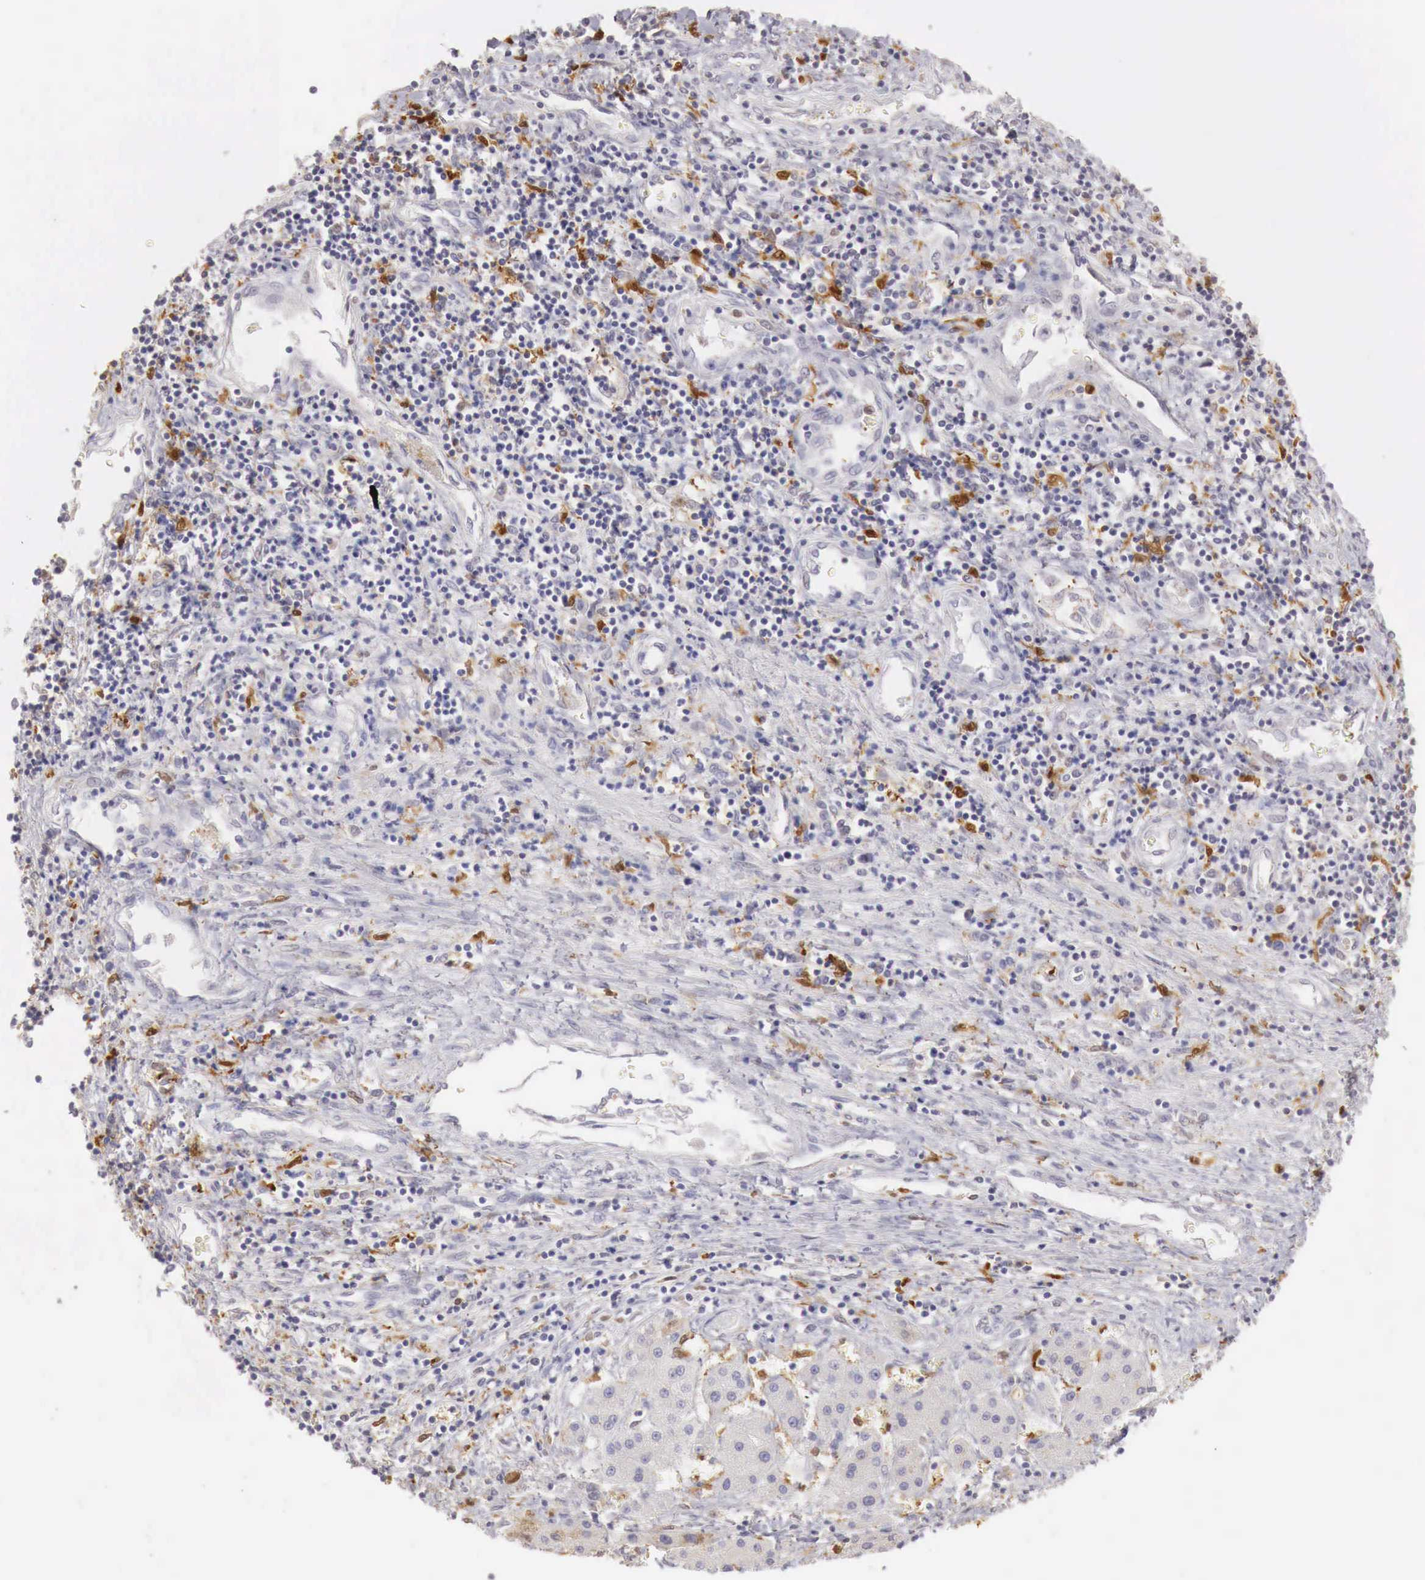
{"staining": {"intensity": "negative", "quantity": "none", "location": "none"}, "tissue": "liver cancer", "cell_type": "Tumor cells", "image_type": "cancer", "snomed": [{"axis": "morphology", "description": "Carcinoma, Hepatocellular, NOS"}, {"axis": "topography", "description": "Liver"}], "caption": "Immunohistochemistry image of neoplastic tissue: liver cancer stained with DAB shows no significant protein positivity in tumor cells.", "gene": "RENBP", "patient": {"sex": "male", "age": 24}}